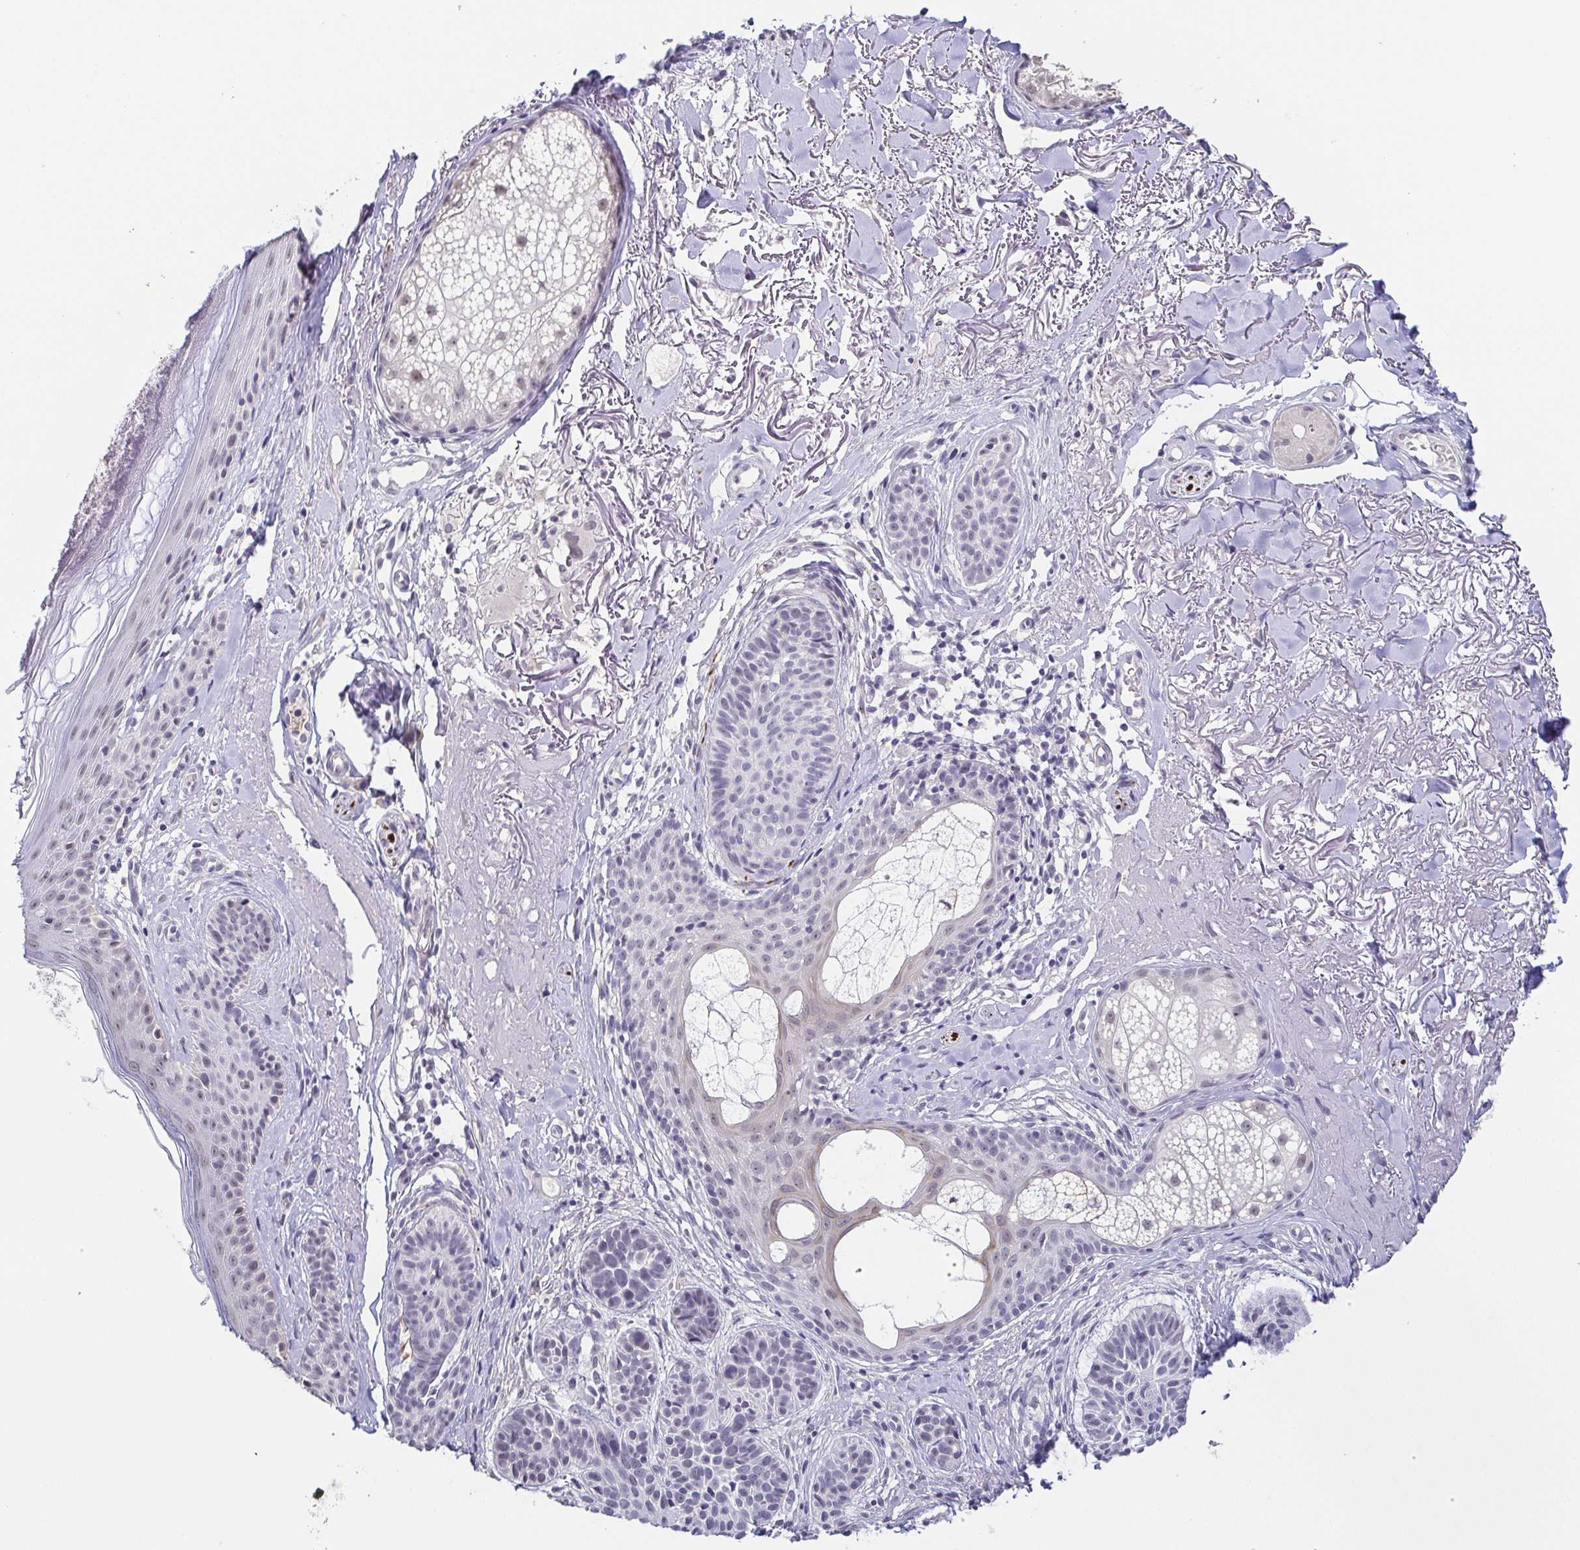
{"staining": {"intensity": "negative", "quantity": "none", "location": "none"}, "tissue": "skin cancer", "cell_type": "Tumor cells", "image_type": "cancer", "snomed": [{"axis": "morphology", "description": "Basal cell carcinoma"}, {"axis": "topography", "description": "Skin"}], "caption": "The micrograph demonstrates no significant staining in tumor cells of skin basal cell carcinoma. (DAB (3,3'-diaminobenzidine) immunohistochemistry visualized using brightfield microscopy, high magnification).", "gene": "NEFH", "patient": {"sex": "male", "age": 78}}